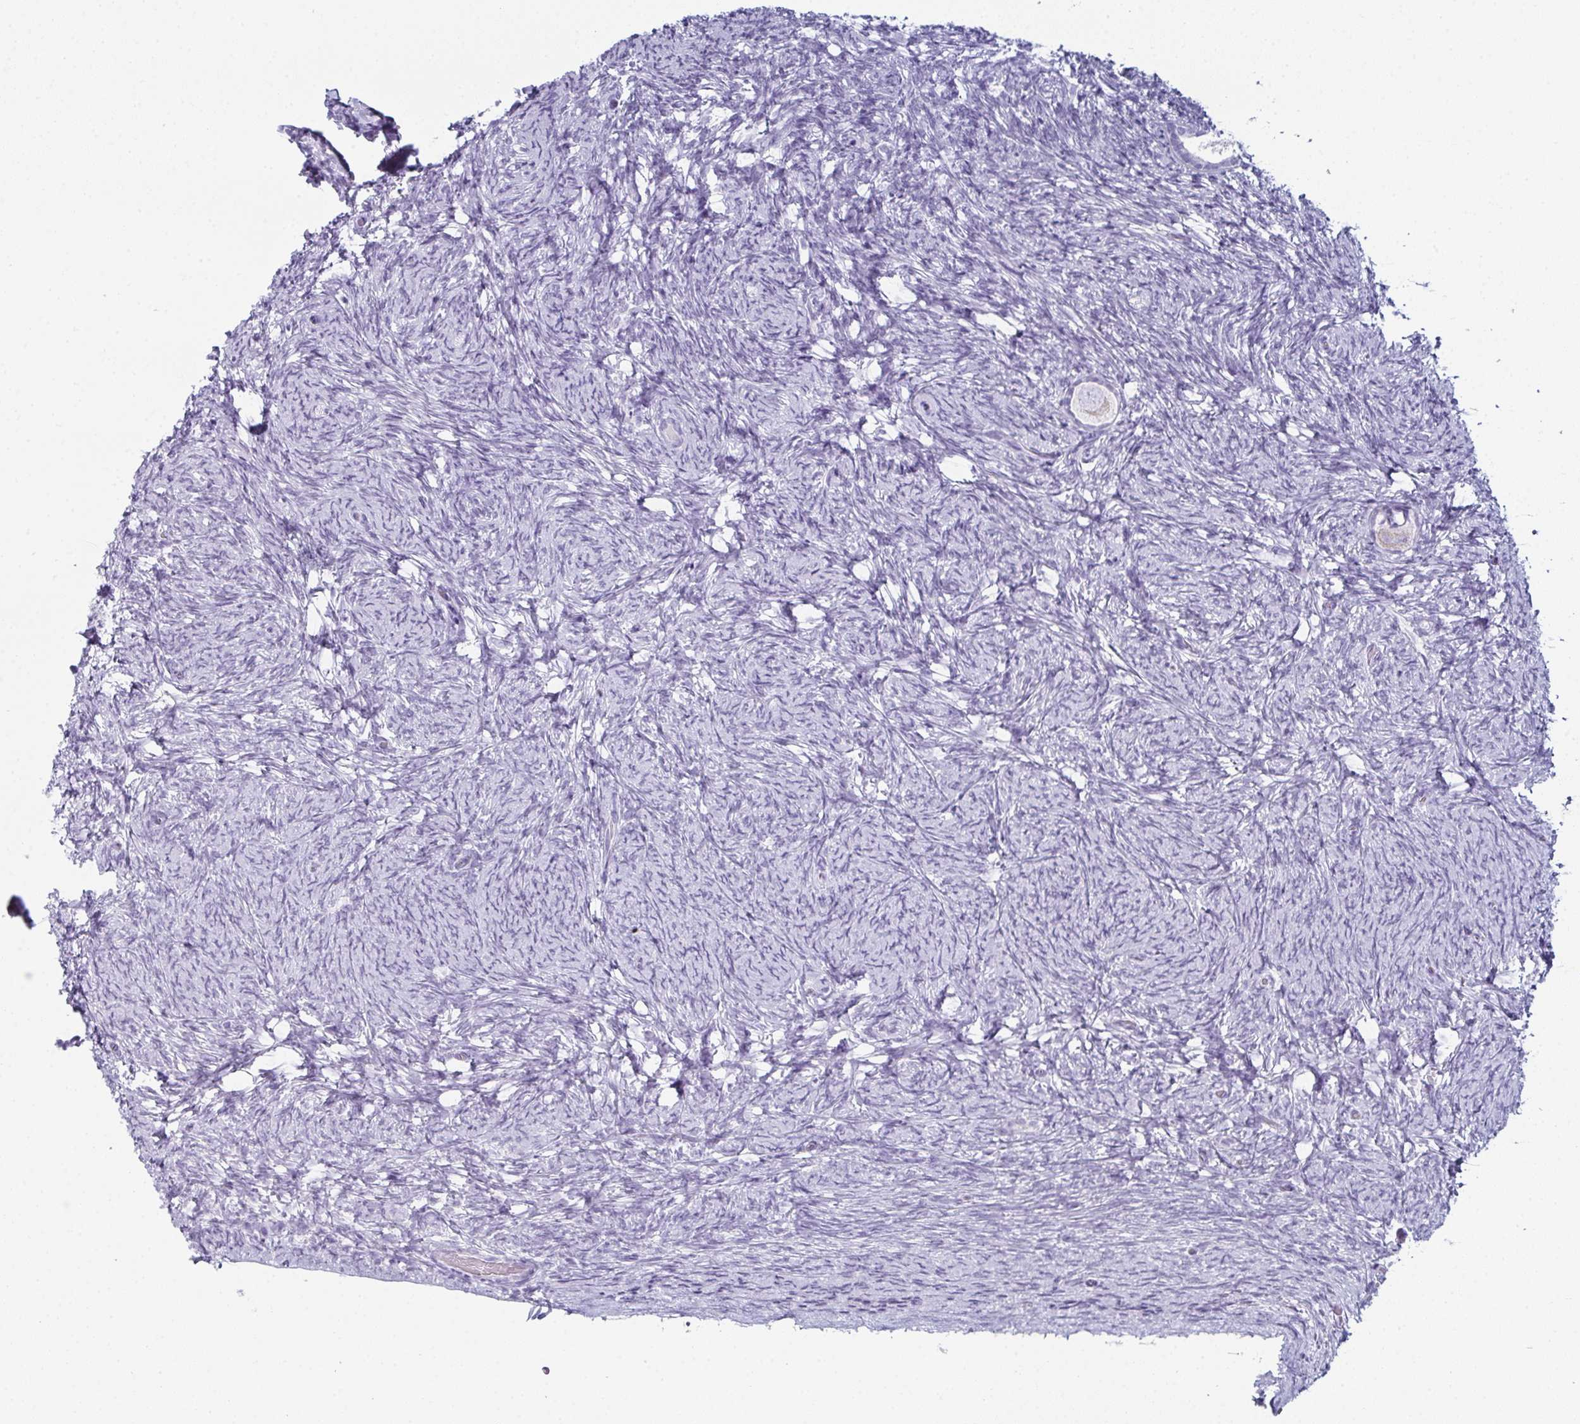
{"staining": {"intensity": "negative", "quantity": "none", "location": "none"}, "tissue": "ovary", "cell_type": "Follicle cells", "image_type": "normal", "snomed": [{"axis": "morphology", "description": "Normal tissue, NOS"}, {"axis": "topography", "description": "Ovary"}], "caption": "There is no significant staining in follicle cells of ovary. (Stains: DAB immunohistochemistry (IHC) with hematoxylin counter stain, Microscopy: brightfield microscopy at high magnification).", "gene": "ENKUR", "patient": {"sex": "female", "age": 34}}